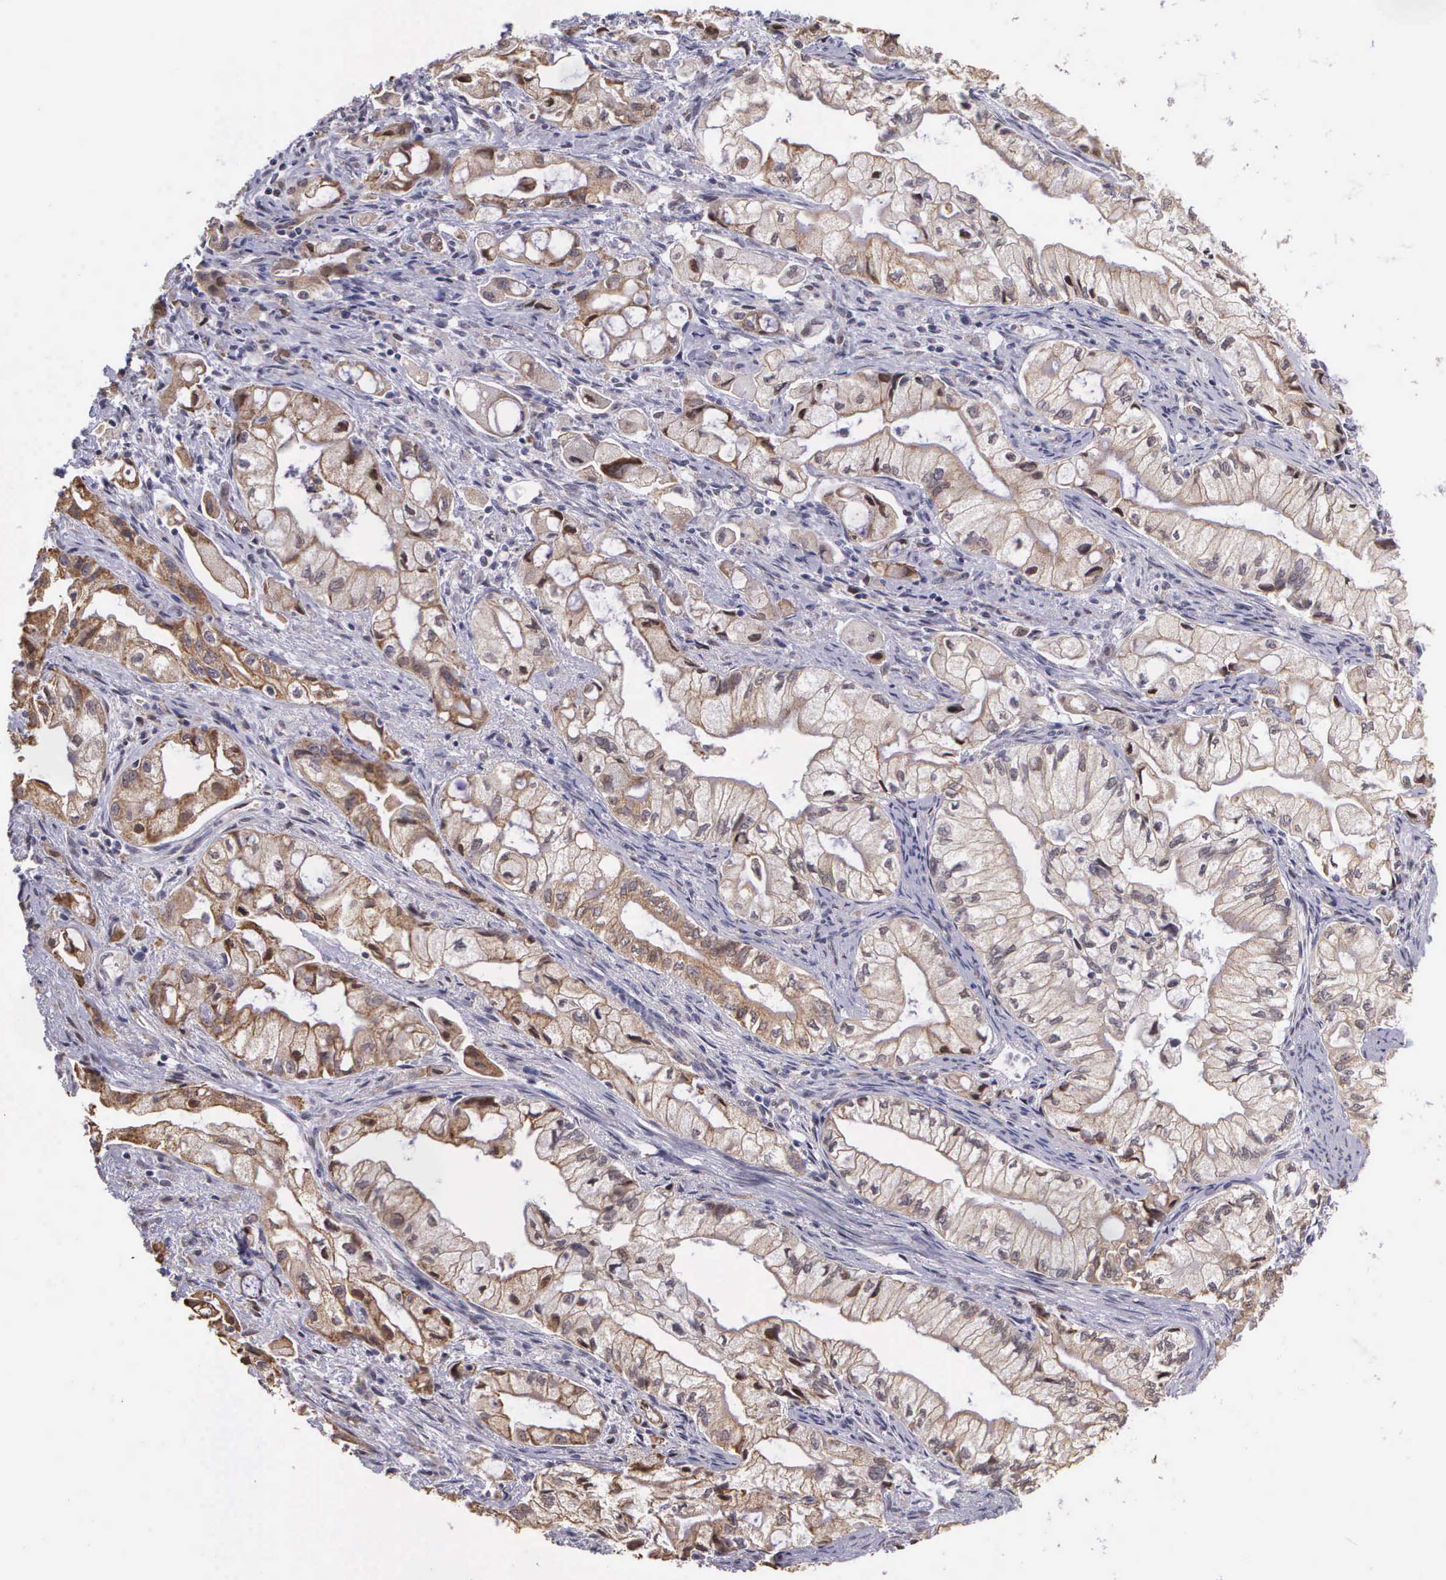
{"staining": {"intensity": "weak", "quantity": "25%-75%", "location": "cytoplasmic/membranous"}, "tissue": "pancreatic cancer", "cell_type": "Tumor cells", "image_type": "cancer", "snomed": [{"axis": "morphology", "description": "Adenocarcinoma, NOS"}, {"axis": "topography", "description": "Pancreas"}], "caption": "Human pancreatic cancer (adenocarcinoma) stained with a brown dye demonstrates weak cytoplasmic/membranous positive expression in approximately 25%-75% of tumor cells.", "gene": "SLC25A21", "patient": {"sex": "male", "age": 79}}